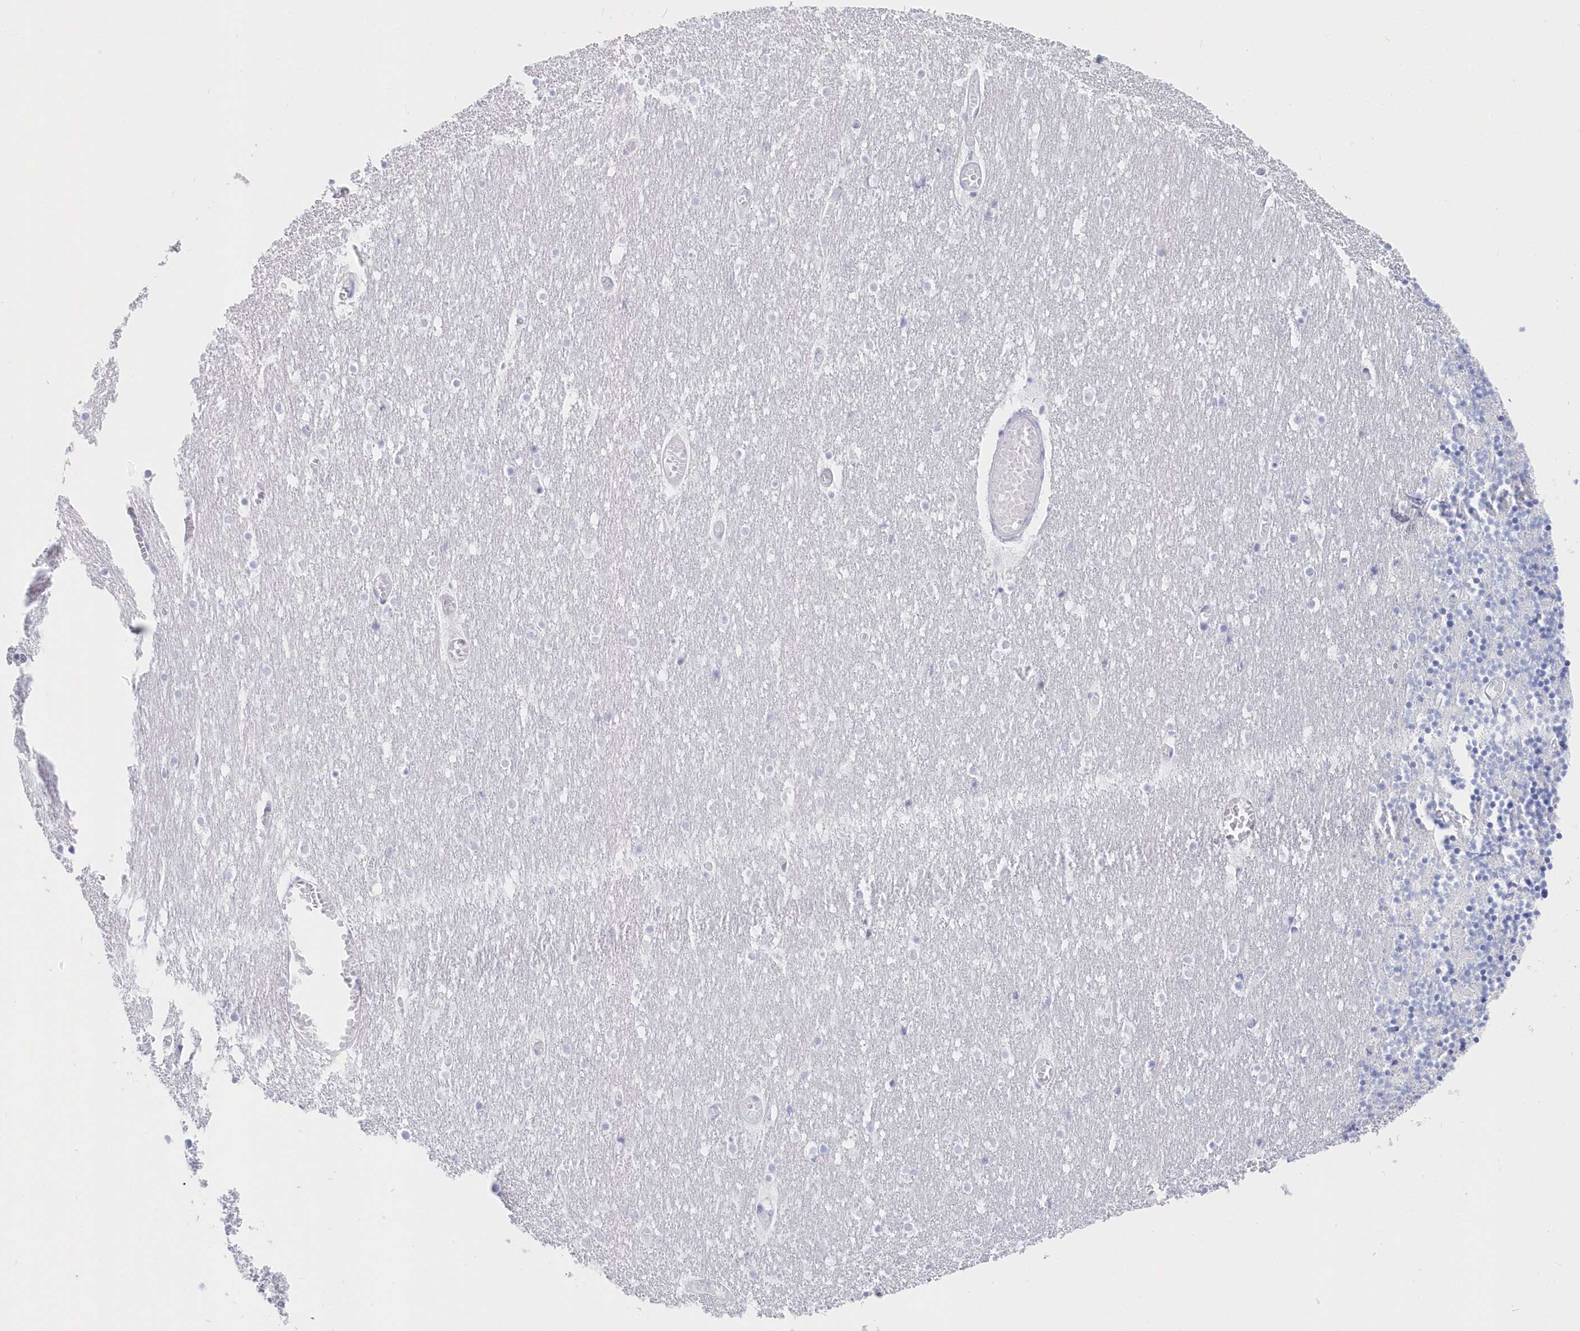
{"staining": {"intensity": "negative", "quantity": "none", "location": "none"}, "tissue": "cerebellum", "cell_type": "Cells in granular layer", "image_type": "normal", "snomed": [{"axis": "morphology", "description": "Normal tissue, NOS"}, {"axis": "topography", "description": "Cerebellum"}], "caption": "This is an immunohistochemistry photomicrograph of unremarkable human cerebellum. There is no expression in cells in granular layer.", "gene": "CSNK1G2", "patient": {"sex": "female", "age": 28}}